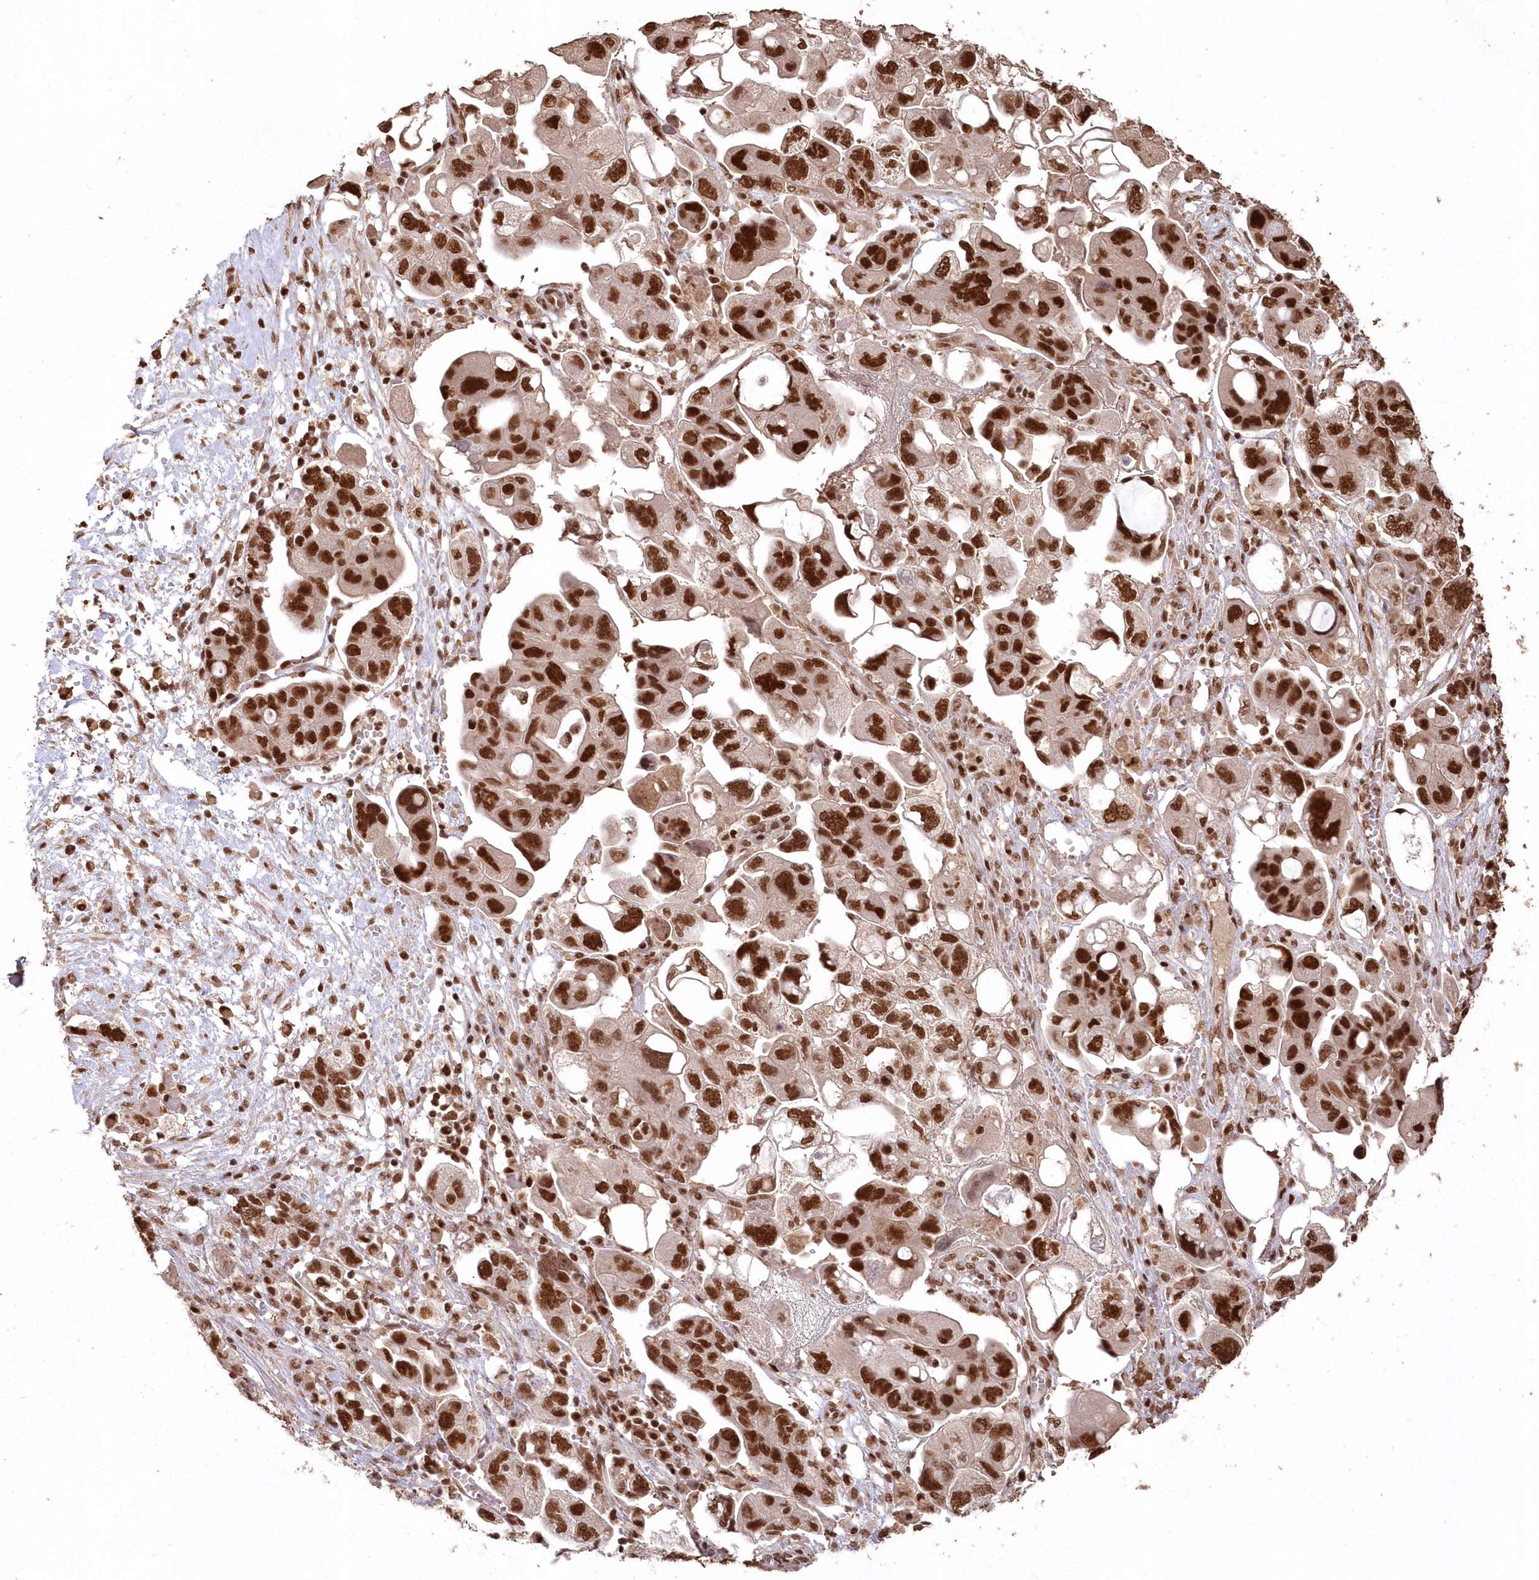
{"staining": {"intensity": "strong", "quantity": ">75%", "location": "nuclear"}, "tissue": "ovarian cancer", "cell_type": "Tumor cells", "image_type": "cancer", "snomed": [{"axis": "morphology", "description": "Carcinoma, NOS"}, {"axis": "morphology", "description": "Cystadenocarcinoma, serous, NOS"}, {"axis": "topography", "description": "Ovary"}], "caption": "There is high levels of strong nuclear staining in tumor cells of ovarian cancer (carcinoma), as demonstrated by immunohistochemical staining (brown color).", "gene": "PDS5A", "patient": {"sex": "female", "age": 69}}